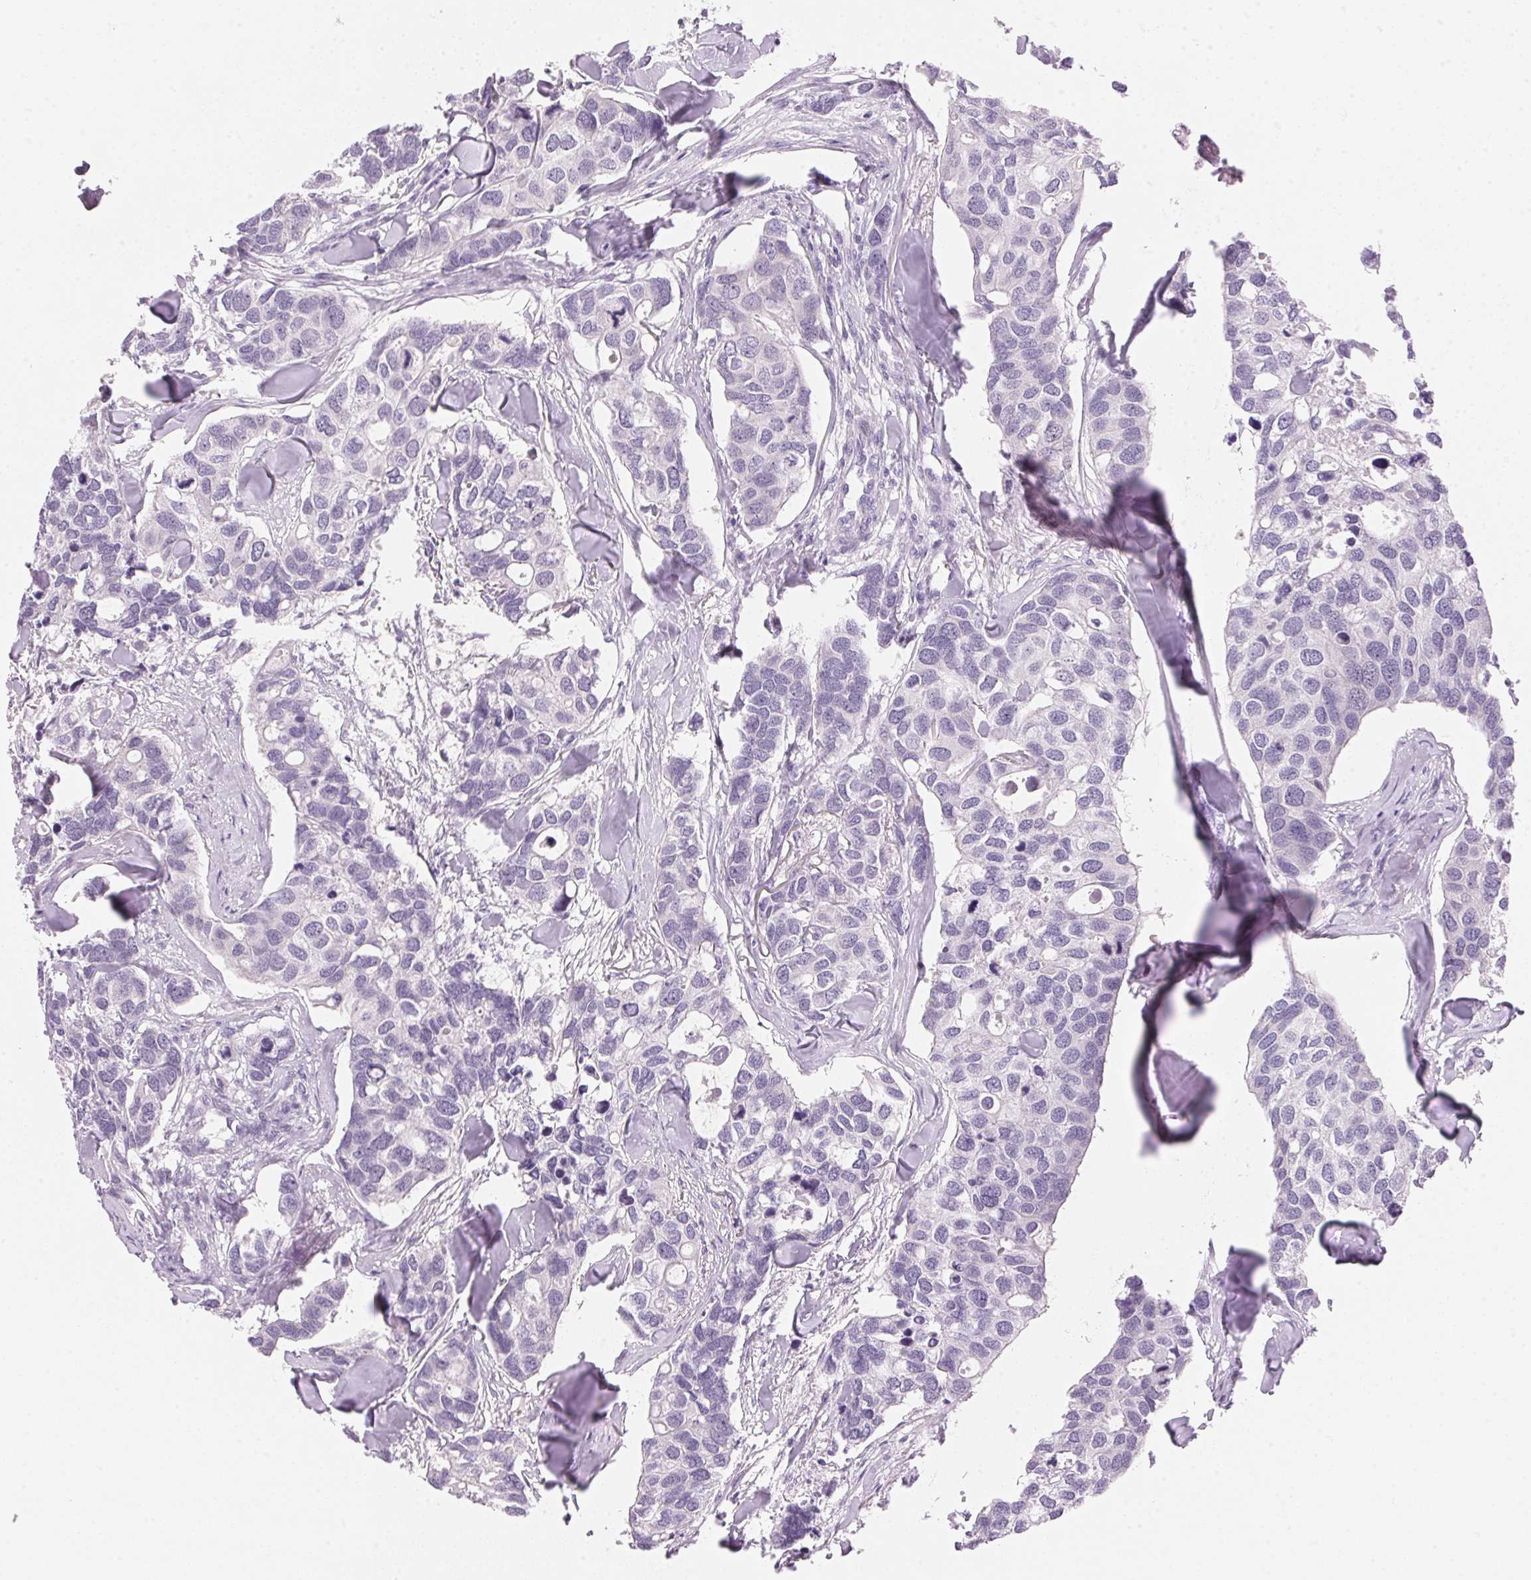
{"staining": {"intensity": "negative", "quantity": "none", "location": "none"}, "tissue": "breast cancer", "cell_type": "Tumor cells", "image_type": "cancer", "snomed": [{"axis": "morphology", "description": "Duct carcinoma"}, {"axis": "topography", "description": "Breast"}], "caption": "DAB (3,3'-diaminobenzidine) immunohistochemical staining of human breast intraductal carcinoma displays no significant expression in tumor cells. (DAB IHC, high magnification).", "gene": "CYP11B1", "patient": {"sex": "female", "age": 83}}